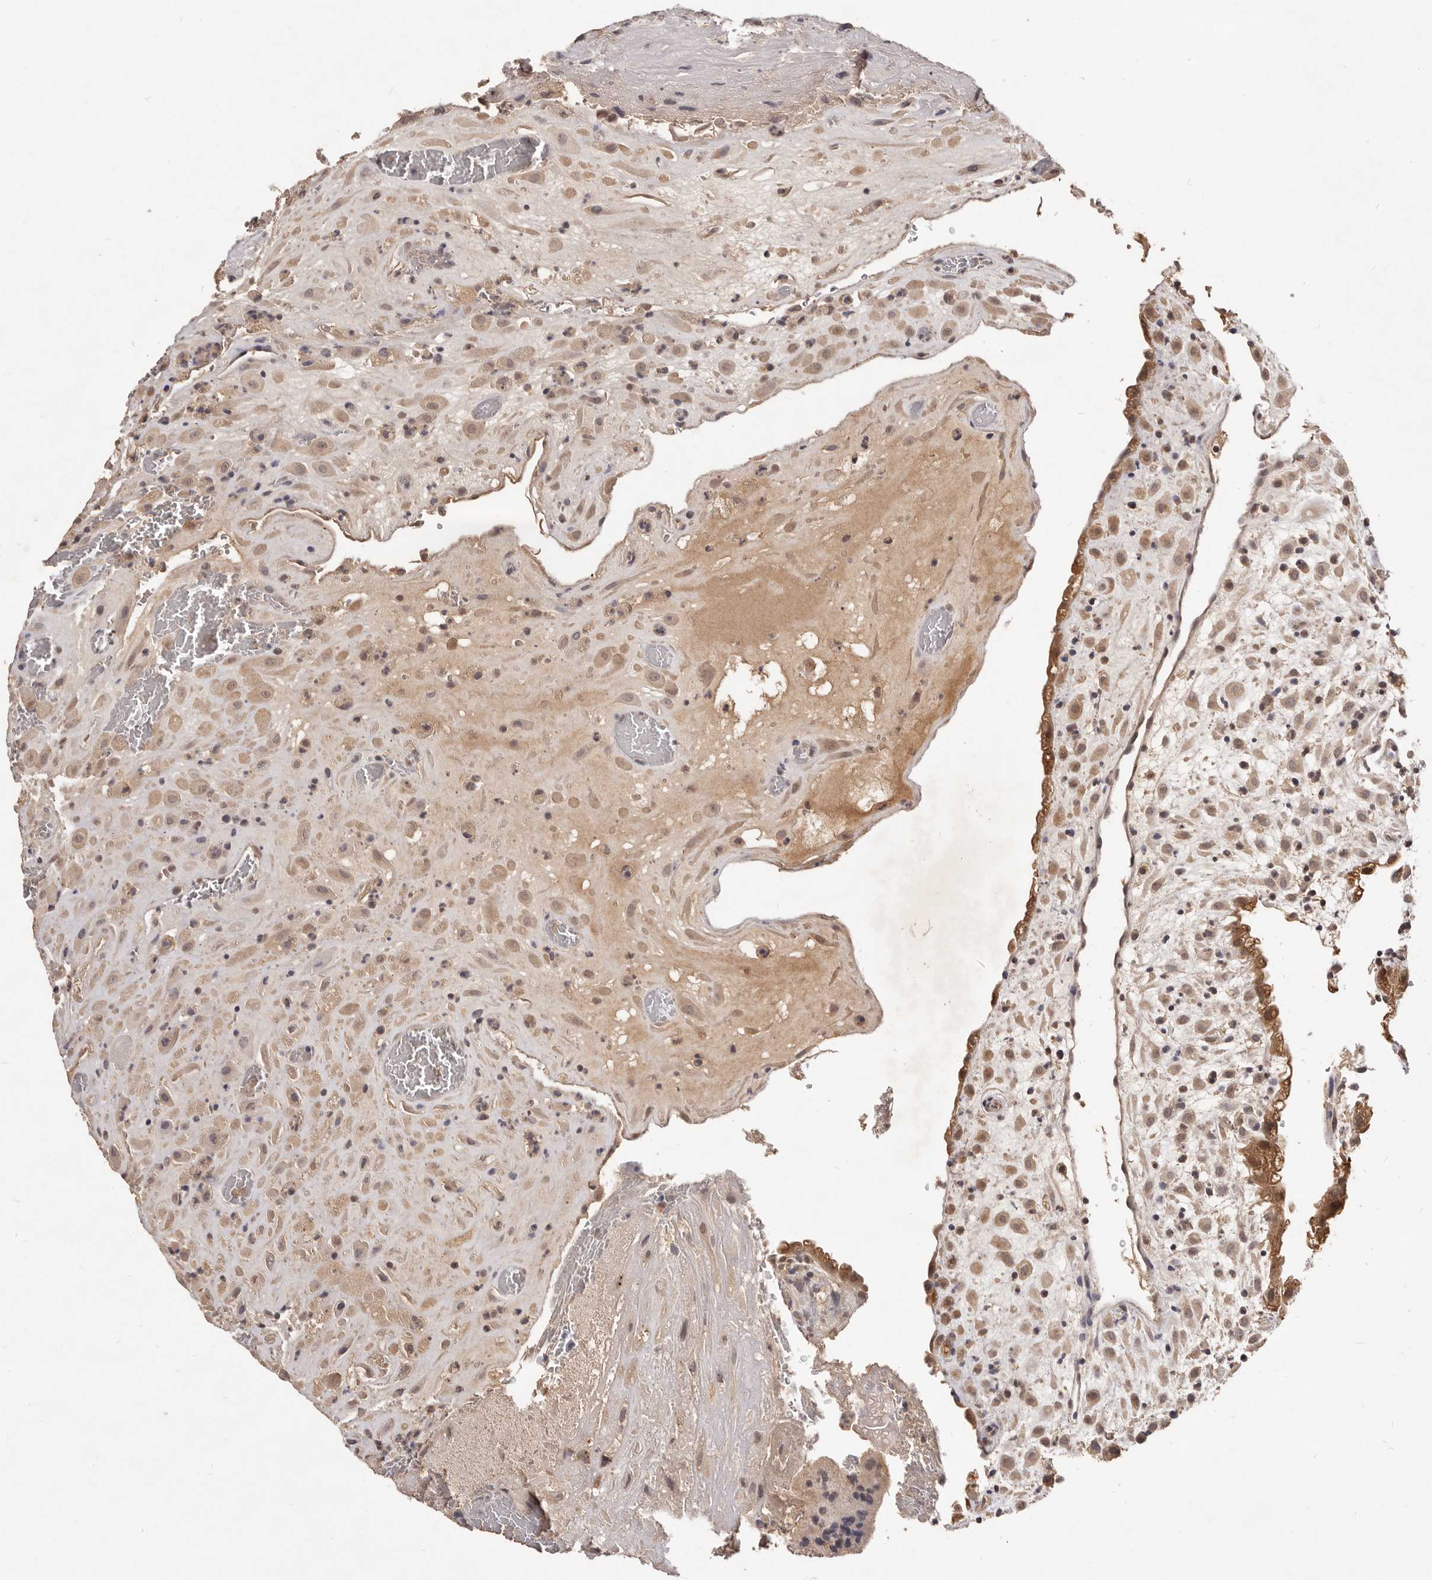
{"staining": {"intensity": "weak", "quantity": ">75%", "location": "cytoplasmic/membranous,nuclear"}, "tissue": "placenta", "cell_type": "Decidual cells", "image_type": "normal", "snomed": [{"axis": "morphology", "description": "Normal tissue, NOS"}, {"axis": "topography", "description": "Placenta"}], "caption": "The image displays immunohistochemical staining of unremarkable placenta. There is weak cytoplasmic/membranous,nuclear expression is identified in approximately >75% of decidual cells. The protein of interest is stained brown, and the nuclei are stained in blue (DAB IHC with brightfield microscopy, high magnification).", "gene": "TSPAN13", "patient": {"sex": "female", "age": 35}}